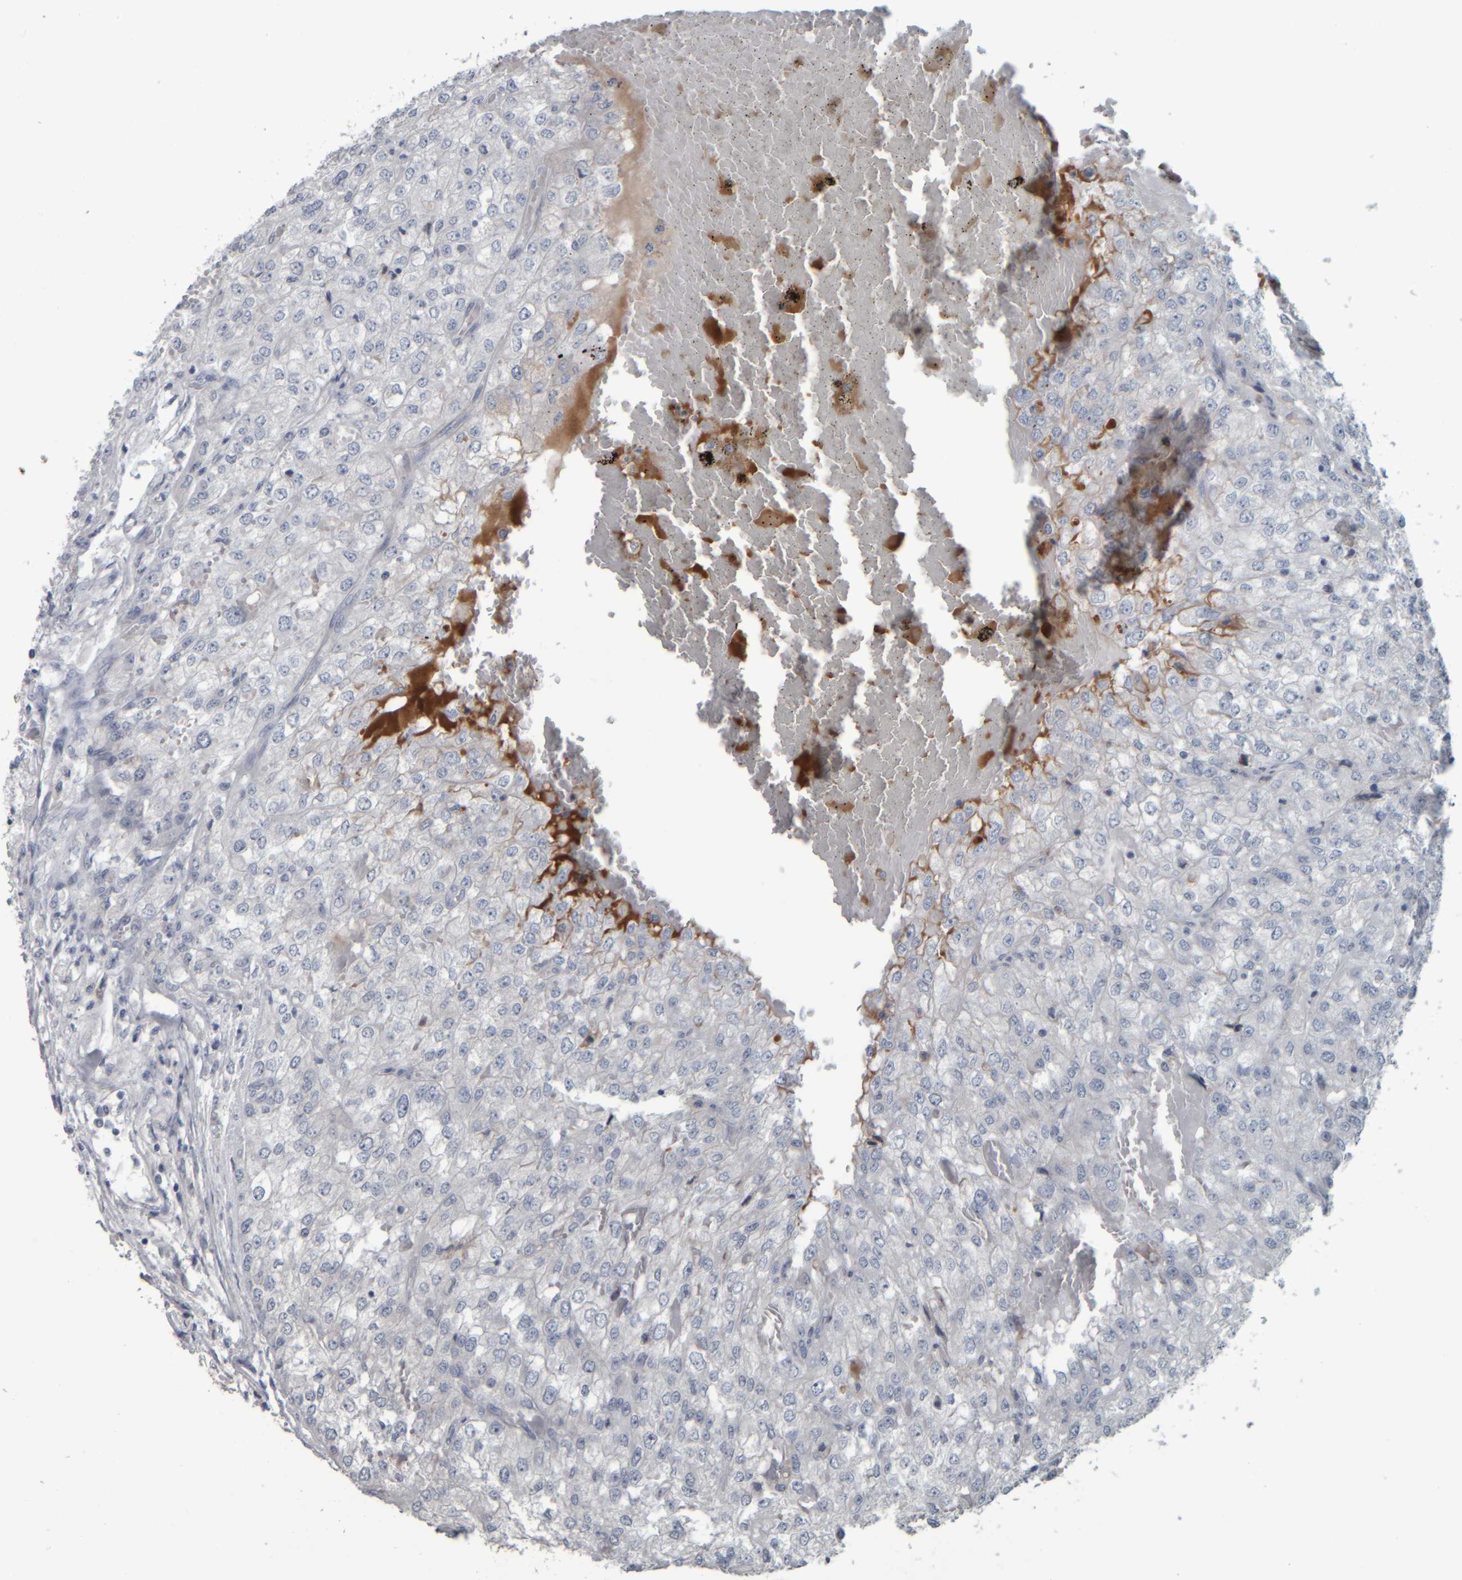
{"staining": {"intensity": "negative", "quantity": "none", "location": "none"}, "tissue": "renal cancer", "cell_type": "Tumor cells", "image_type": "cancer", "snomed": [{"axis": "morphology", "description": "Adenocarcinoma, NOS"}, {"axis": "topography", "description": "Kidney"}], "caption": "This is a histopathology image of immunohistochemistry (IHC) staining of adenocarcinoma (renal), which shows no positivity in tumor cells. The staining is performed using DAB brown chromogen with nuclei counter-stained in using hematoxylin.", "gene": "CAVIN4", "patient": {"sex": "female", "age": 54}}